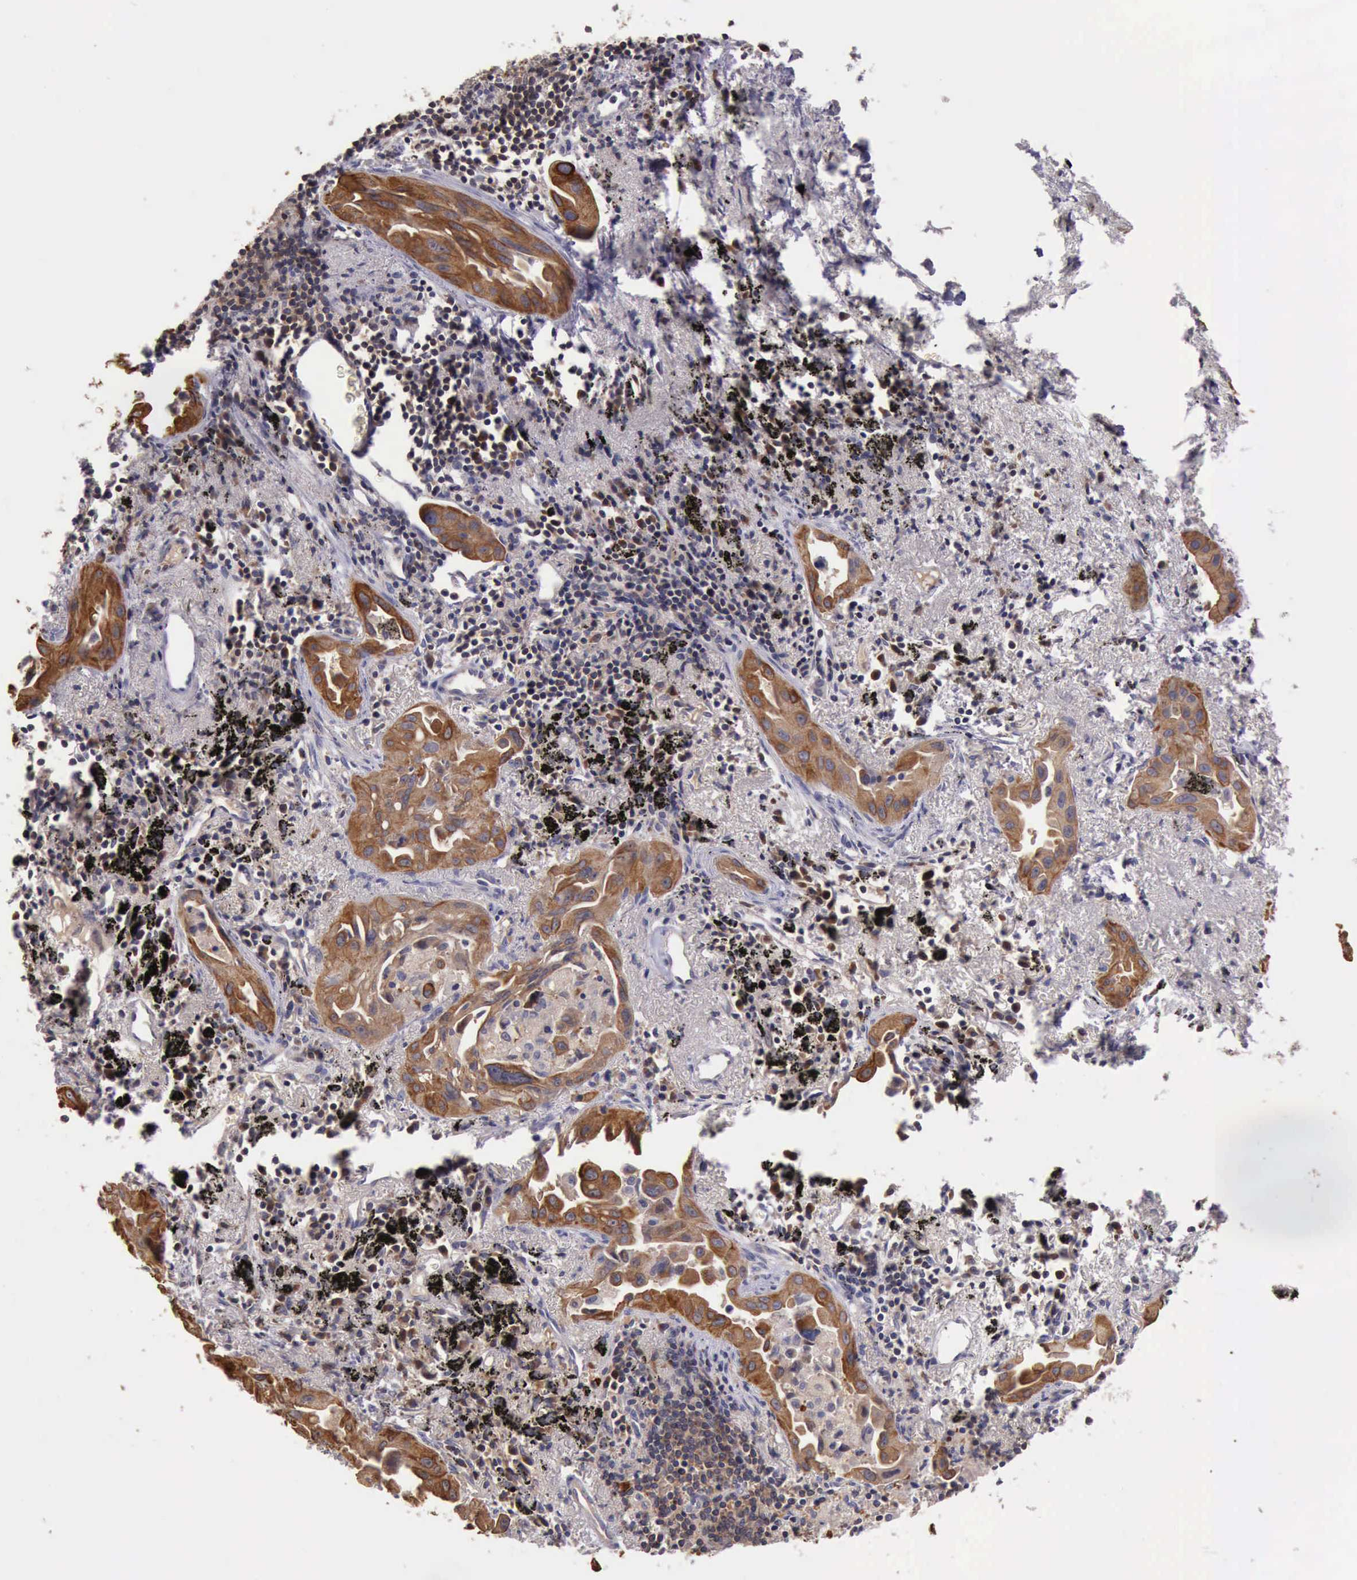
{"staining": {"intensity": "weak", "quantity": ">75%", "location": "cytoplasmic/membranous"}, "tissue": "lung cancer", "cell_type": "Tumor cells", "image_type": "cancer", "snomed": [{"axis": "morphology", "description": "Adenocarcinoma, NOS"}, {"axis": "topography", "description": "Lung"}], "caption": "The image exhibits staining of lung cancer (adenocarcinoma), revealing weak cytoplasmic/membranous protein expression (brown color) within tumor cells. The staining was performed using DAB, with brown indicating positive protein expression. Nuclei are stained blue with hematoxylin.", "gene": "RAB39B", "patient": {"sex": "male", "age": 68}}